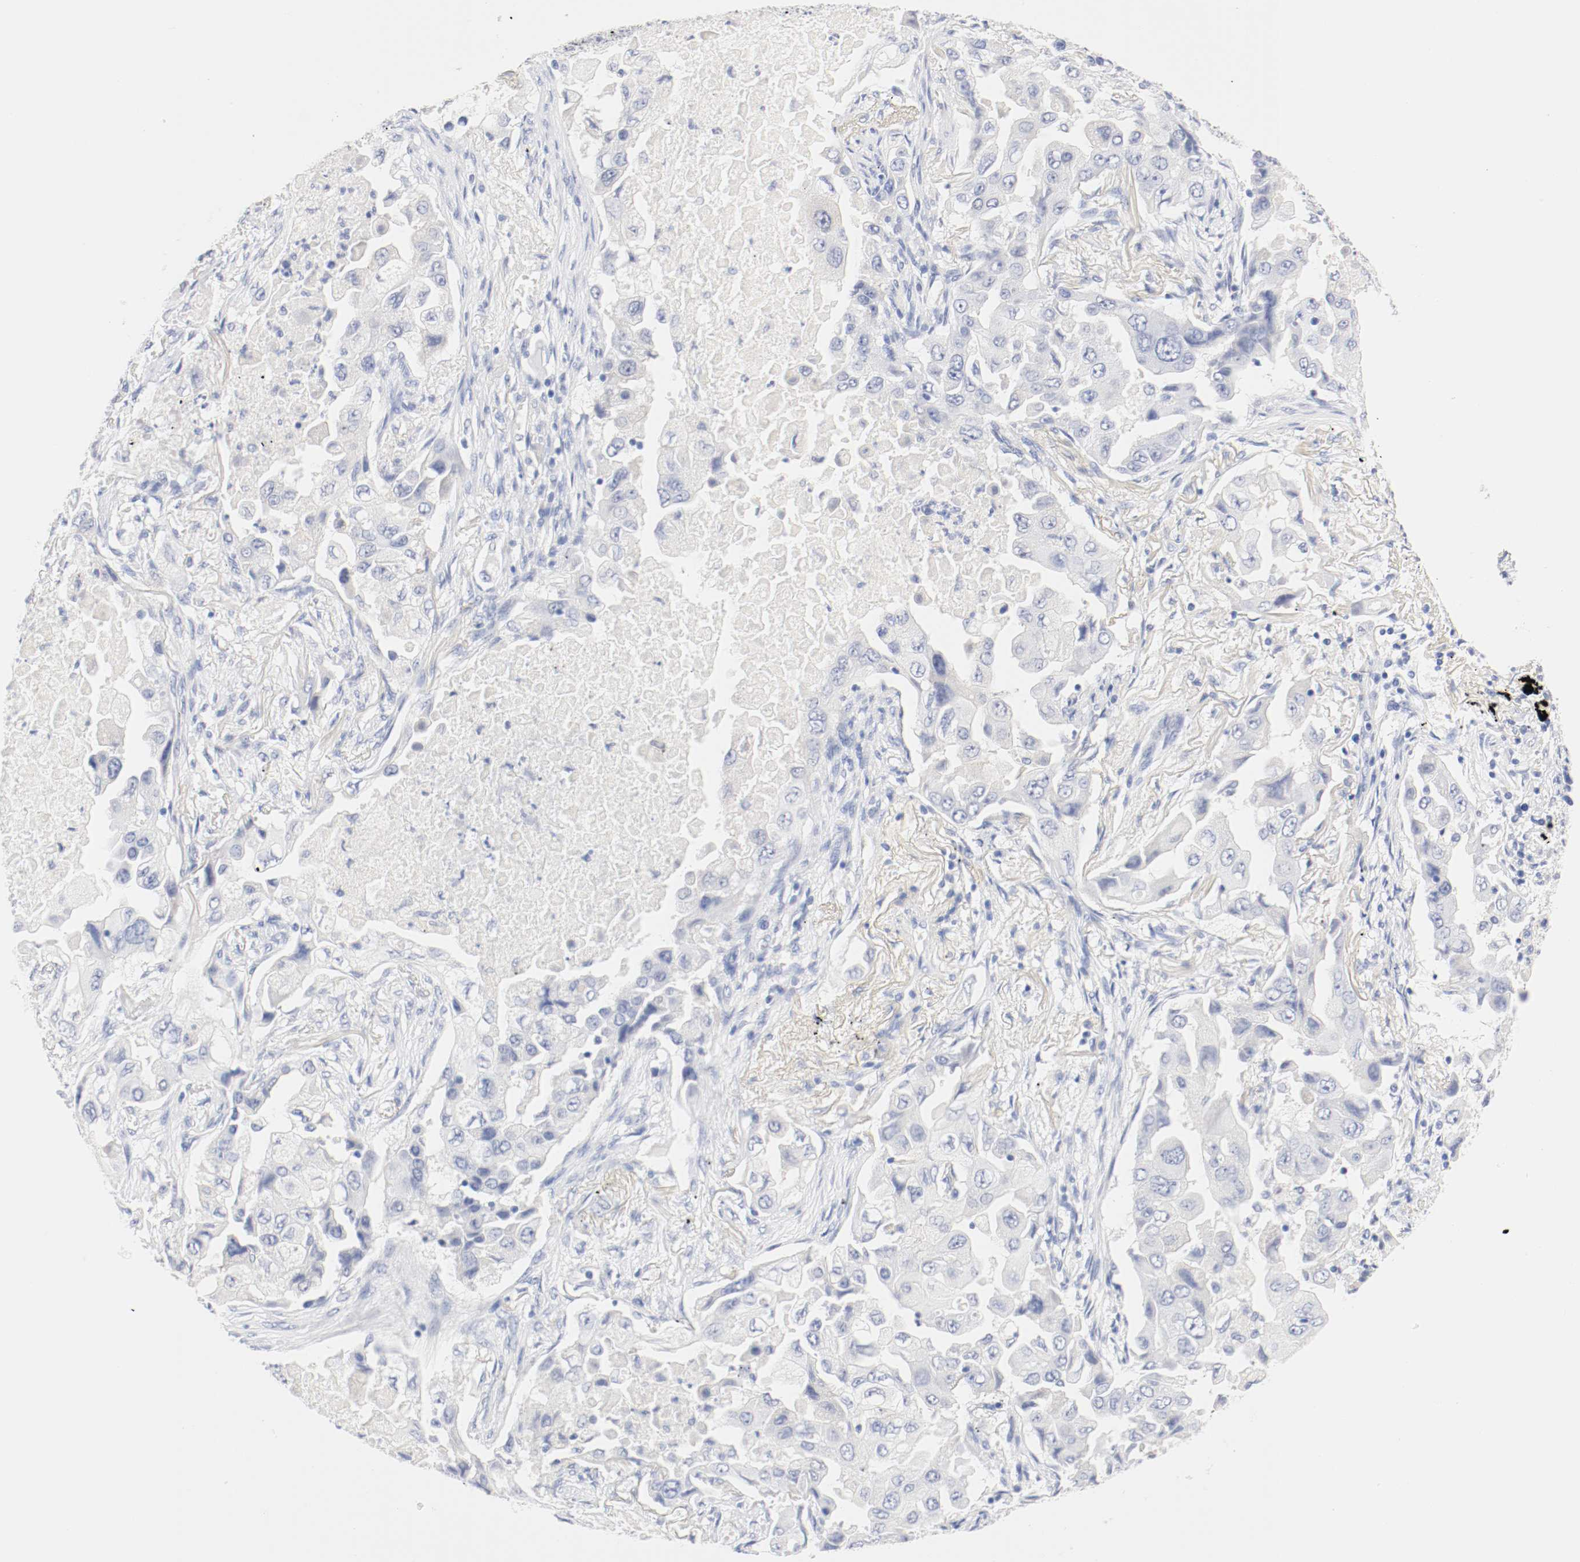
{"staining": {"intensity": "negative", "quantity": "none", "location": "none"}, "tissue": "lung cancer", "cell_type": "Tumor cells", "image_type": "cancer", "snomed": [{"axis": "morphology", "description": "Adenocarcinoma, NOS"}, {"axis": "topography", "description": "Lung"}], "caption": "The immunohistochemistry (IHC) micrograph has no significant staining in tumor cells of lung adenocarcinoma tissue.", "gene": "HOMER1", "patient": {"sex": "female", "age": 65}}